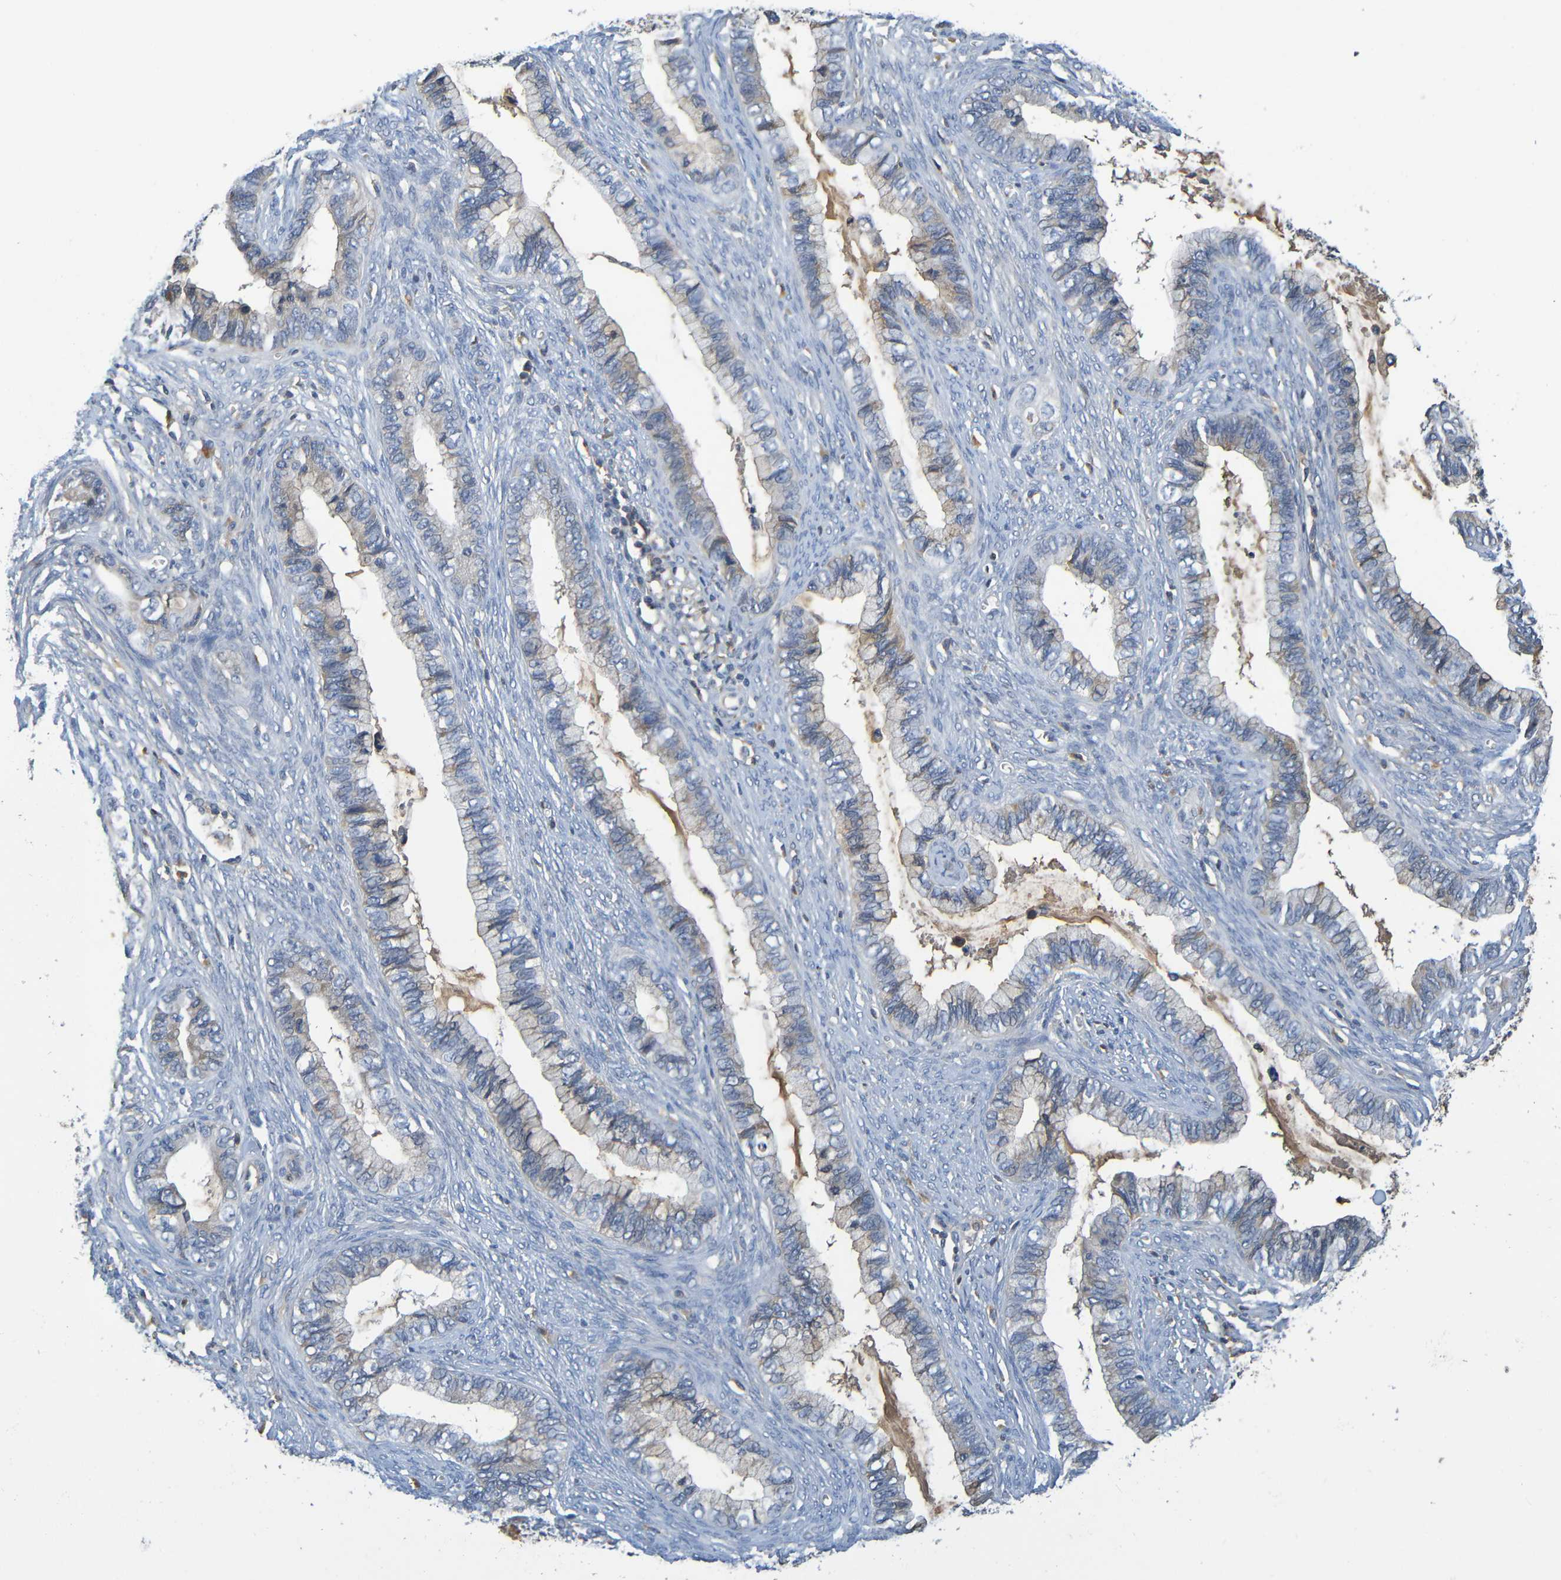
{"staining": {"intensity": "weak", "quantity": "<25%", "location": "cytoplasmic/membranous"}, "tissue": "cervical cancer", "cell_type": "Tumor cells", "image_type": "cancer", "snomed": [{"axis": "morphology", "description": "Adenocarcinoma, NOS"}, {"axis": "topography", "description": "Cervix"}], "caption": "DAB (3,3'-diaminobenzidine) immunohistochemical staining of human cervical cancer demonstrates no significant positivity in tumor cells. Nuclei are stained in blue.", "gene": "C1QA", "patient": {"sex": "female", "age": 44}}